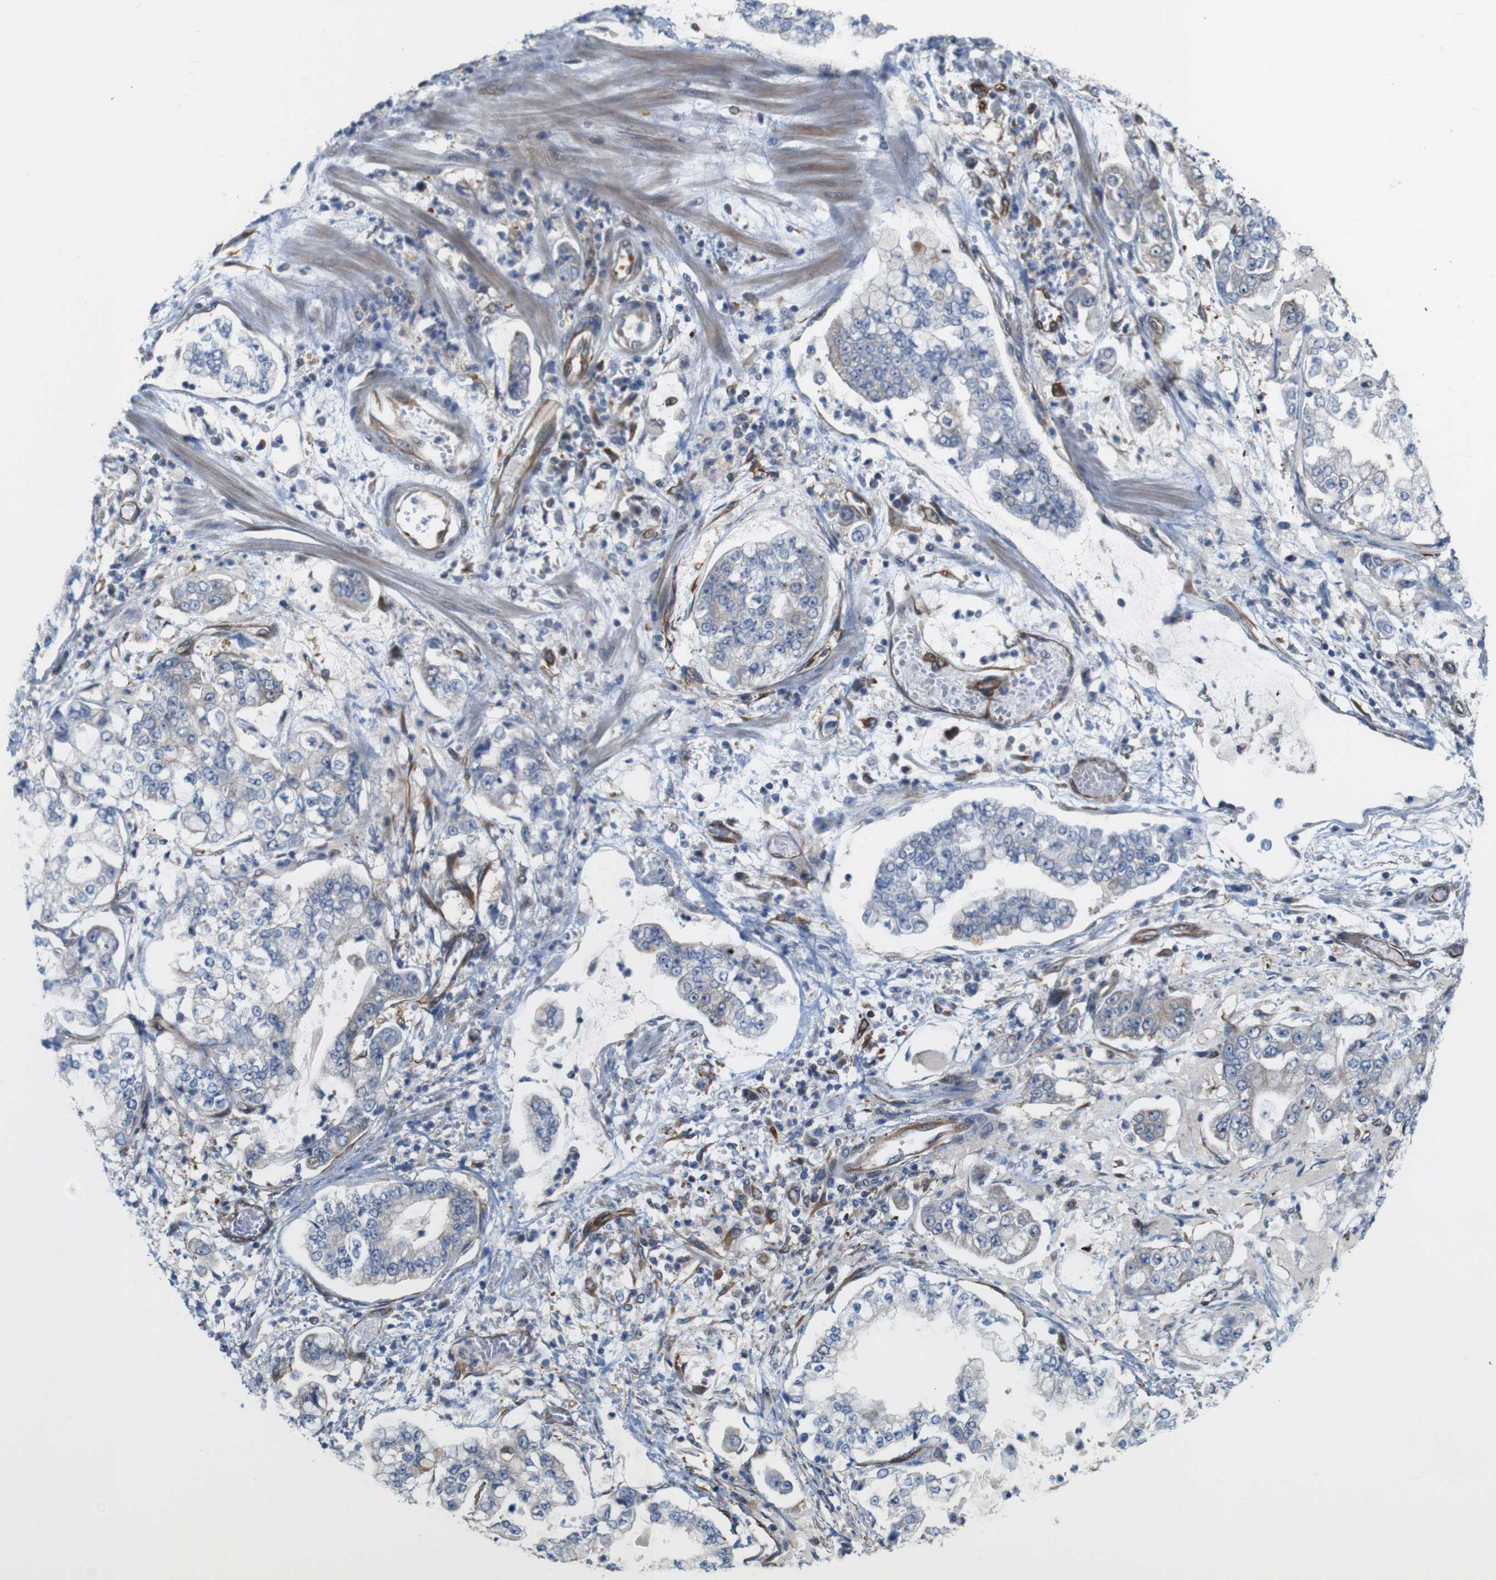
{"staining": {"intensity": "negative", "quantity": "none", "location": "none"}, "tissue": "stomach cancer", "cell_type": "Tumor cells", "image_type": "cancer", "snomed": [{"axis": "morphology", "description": "Adenocarcinoma, NOS"}, {"axis": "topography", "description": "Stomach"}], "caption": "Immunohistochemical staining of human stomach adenocarcinoma reveals no significant staining in tumor cells. (Immunohistochemistry, brightfield microscopy, high magnification).", "gene": "JPH1", "patient": {"sex": "male", "age": 76}}